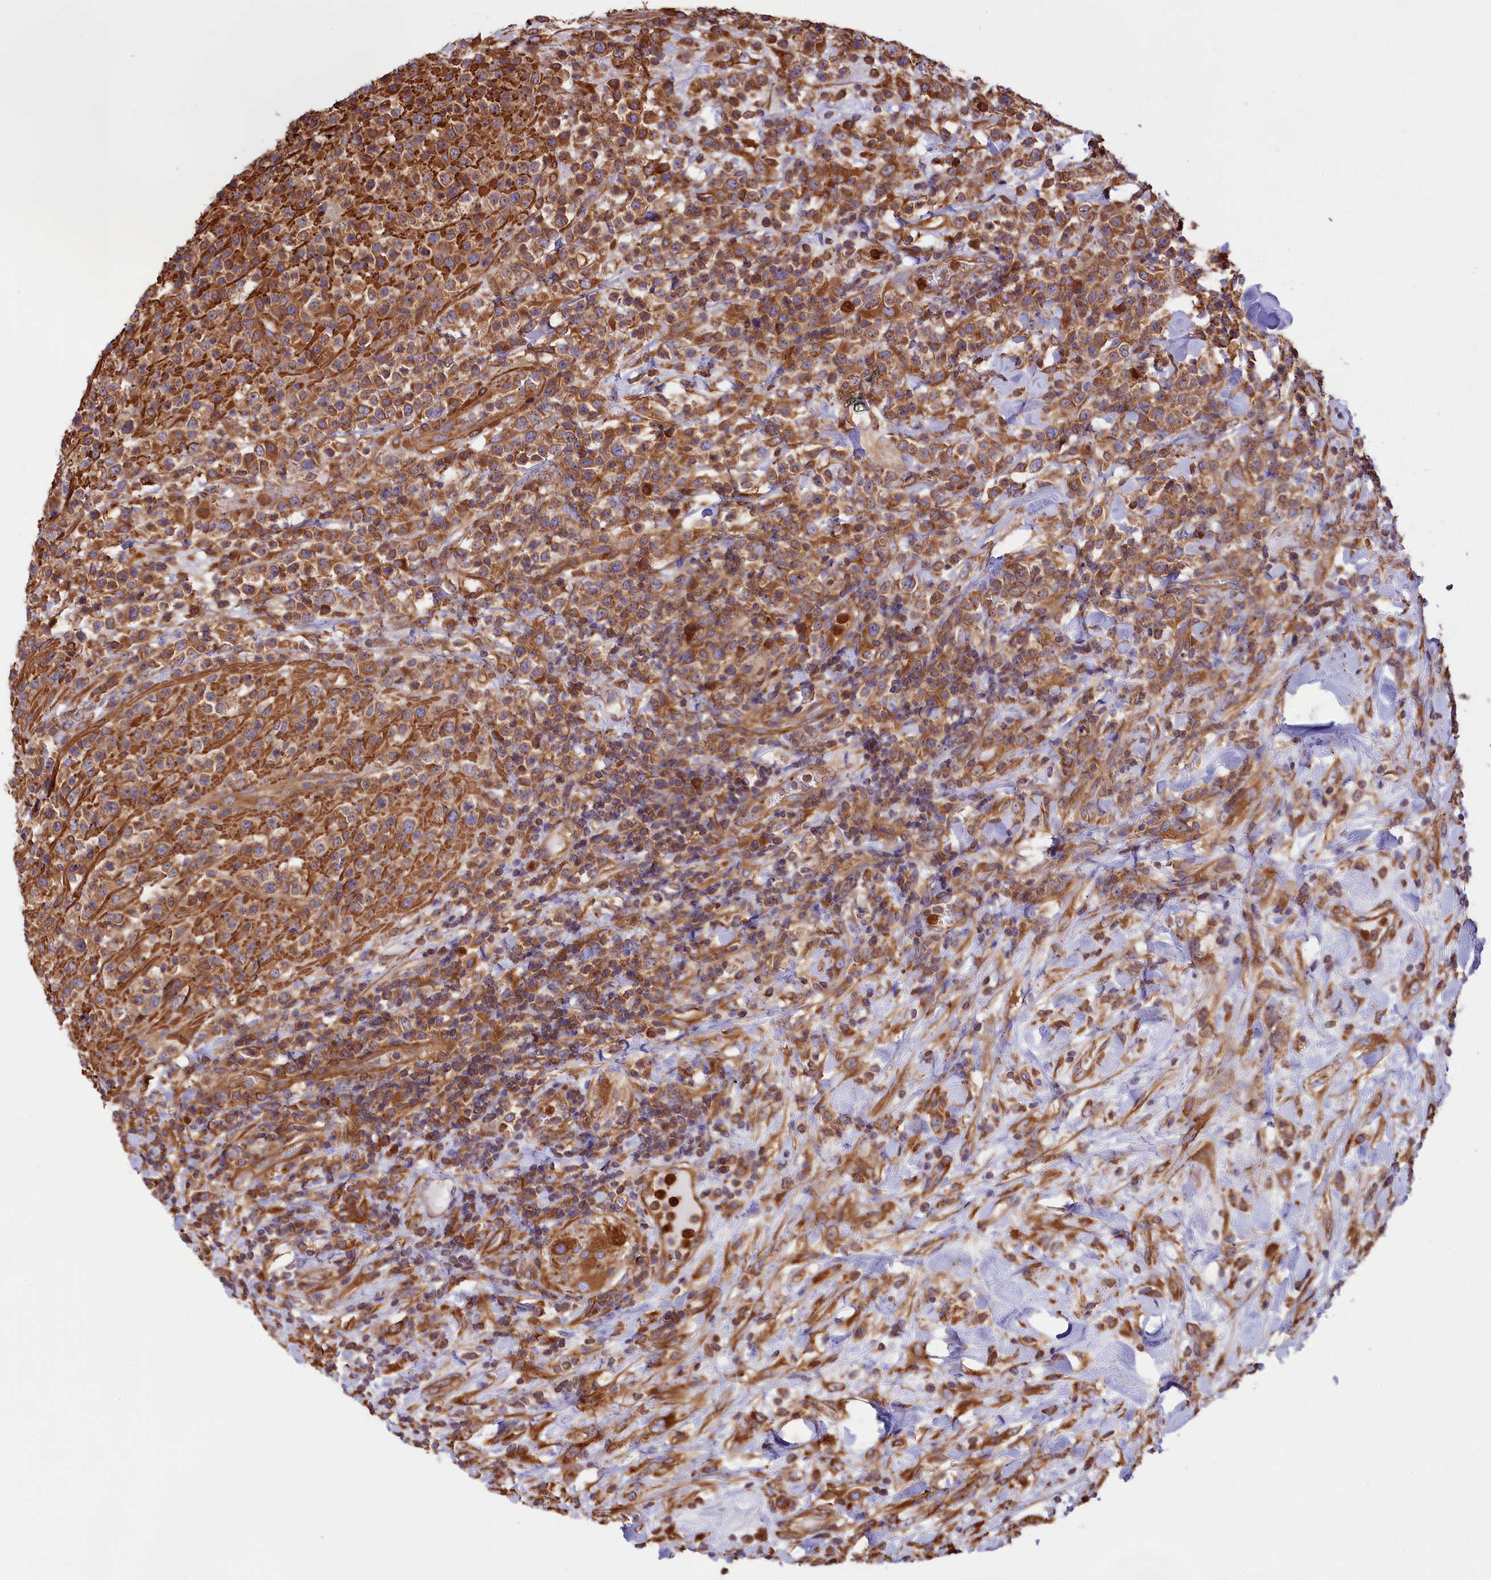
{"staining": {"intensity": "moderate", "quantity": ">75%", "location": "cytoplasmic/membranous"}, "tissue": "lymphoma", "cell_type": "Tumor cells", "image_type": "cancer", "snomed": [{"axis": "morphology", "description": "Malignant lymphoma, non-Hodgkin's type, High grade"}, {"axis": "topography", "description": "Colon"}], "caption": "Immunohistochemistry (IHC) of human lymphoma shows medium levels of moderate cytoplasmic/membranous positivity in about >75% of tumor cells.", "gene": "GYS1", "patient": {"sex": "female", "age": 53}}